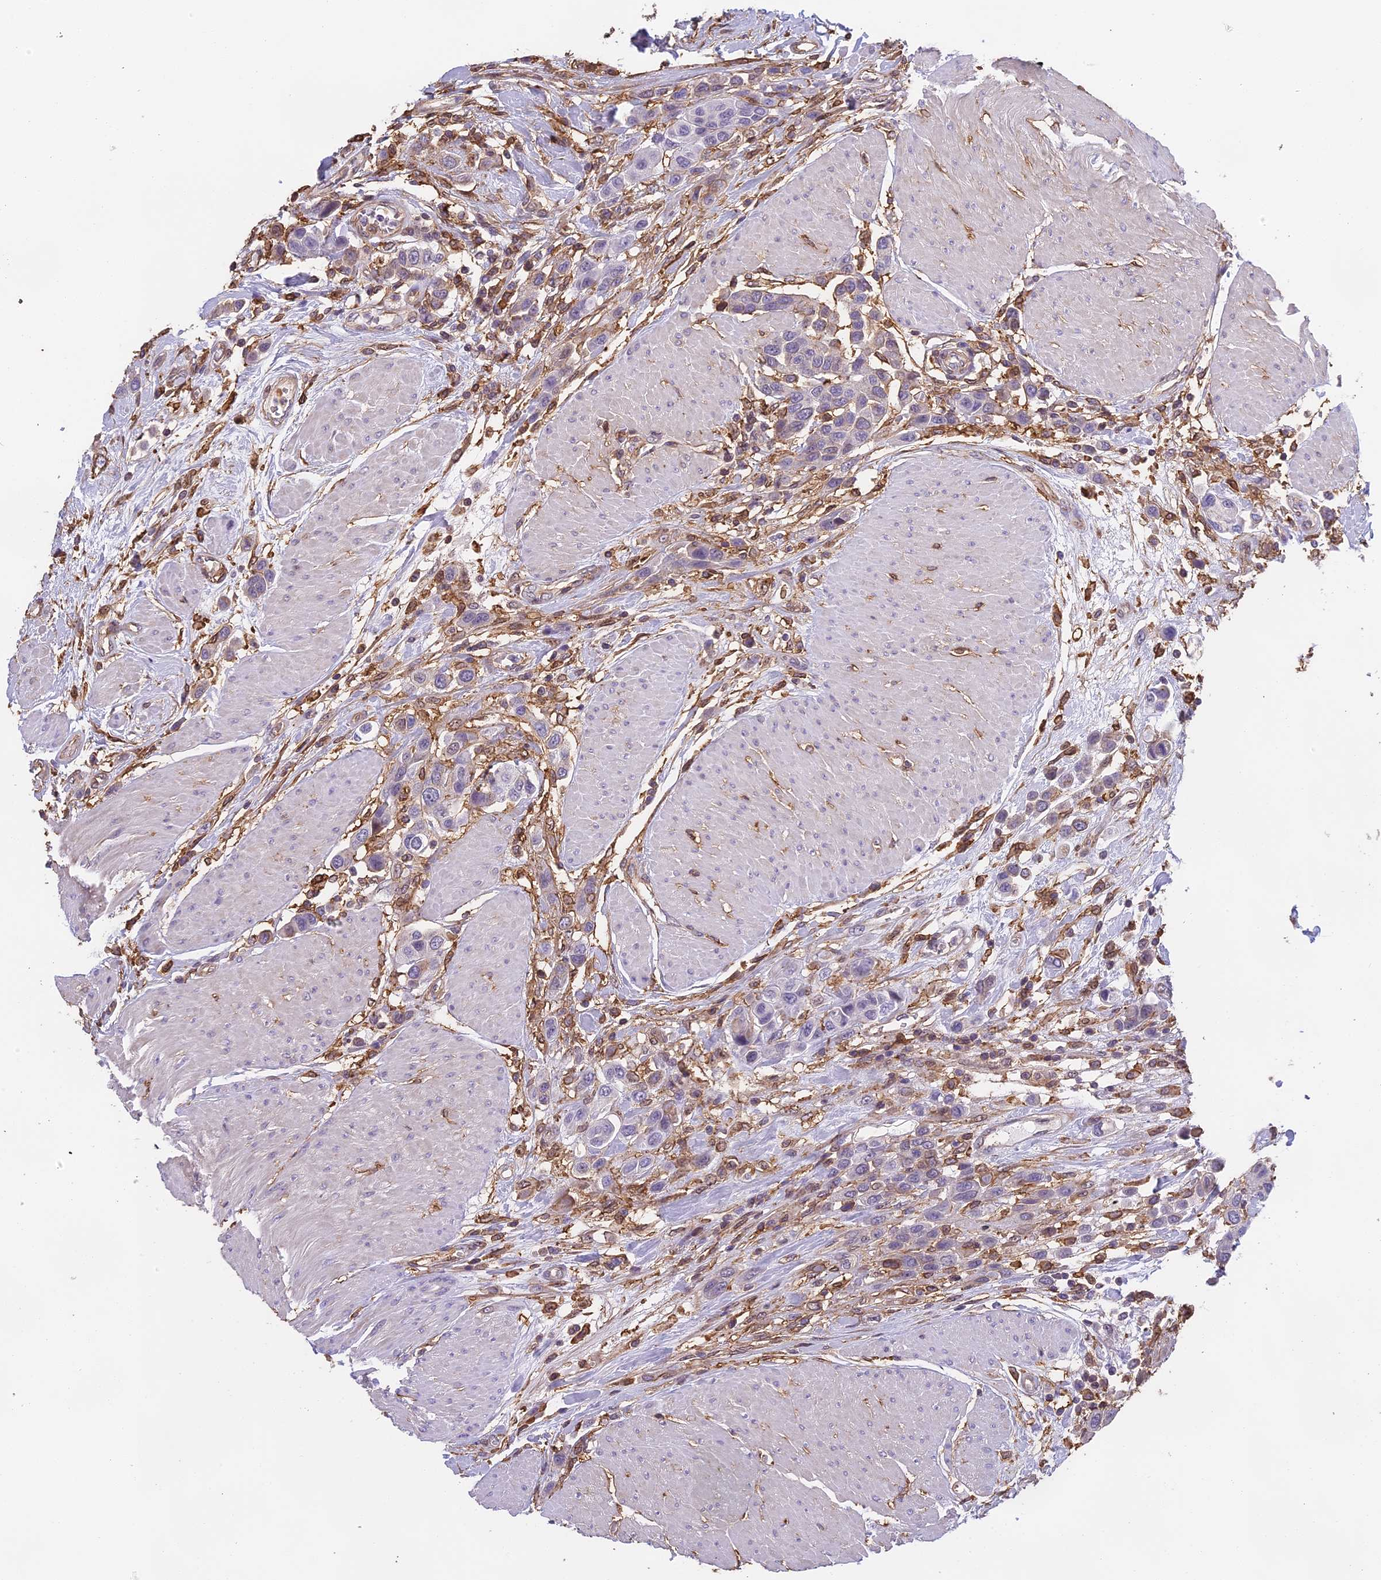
{"staining": {"intensity": "negative", "quantity": "none", "location": "none"}, "tissue": "urothelial cancer", "cell_type": "Tumor cells", "image_type": "cancer", "snomed": [{"axis": "morphology", "description": "Urothelial carcinoma, High grade"}, {"axis": "topography", "description": "Urinary bladder"}], "caption": "High power microscopy photomicrograph of an immunohistochemistry image of urothelial carcinoma (high-grade), revealing no significant positivity in tumor cells.", "gene": "TMEM255B", "patient": {"sex": "male", "age": 50}}